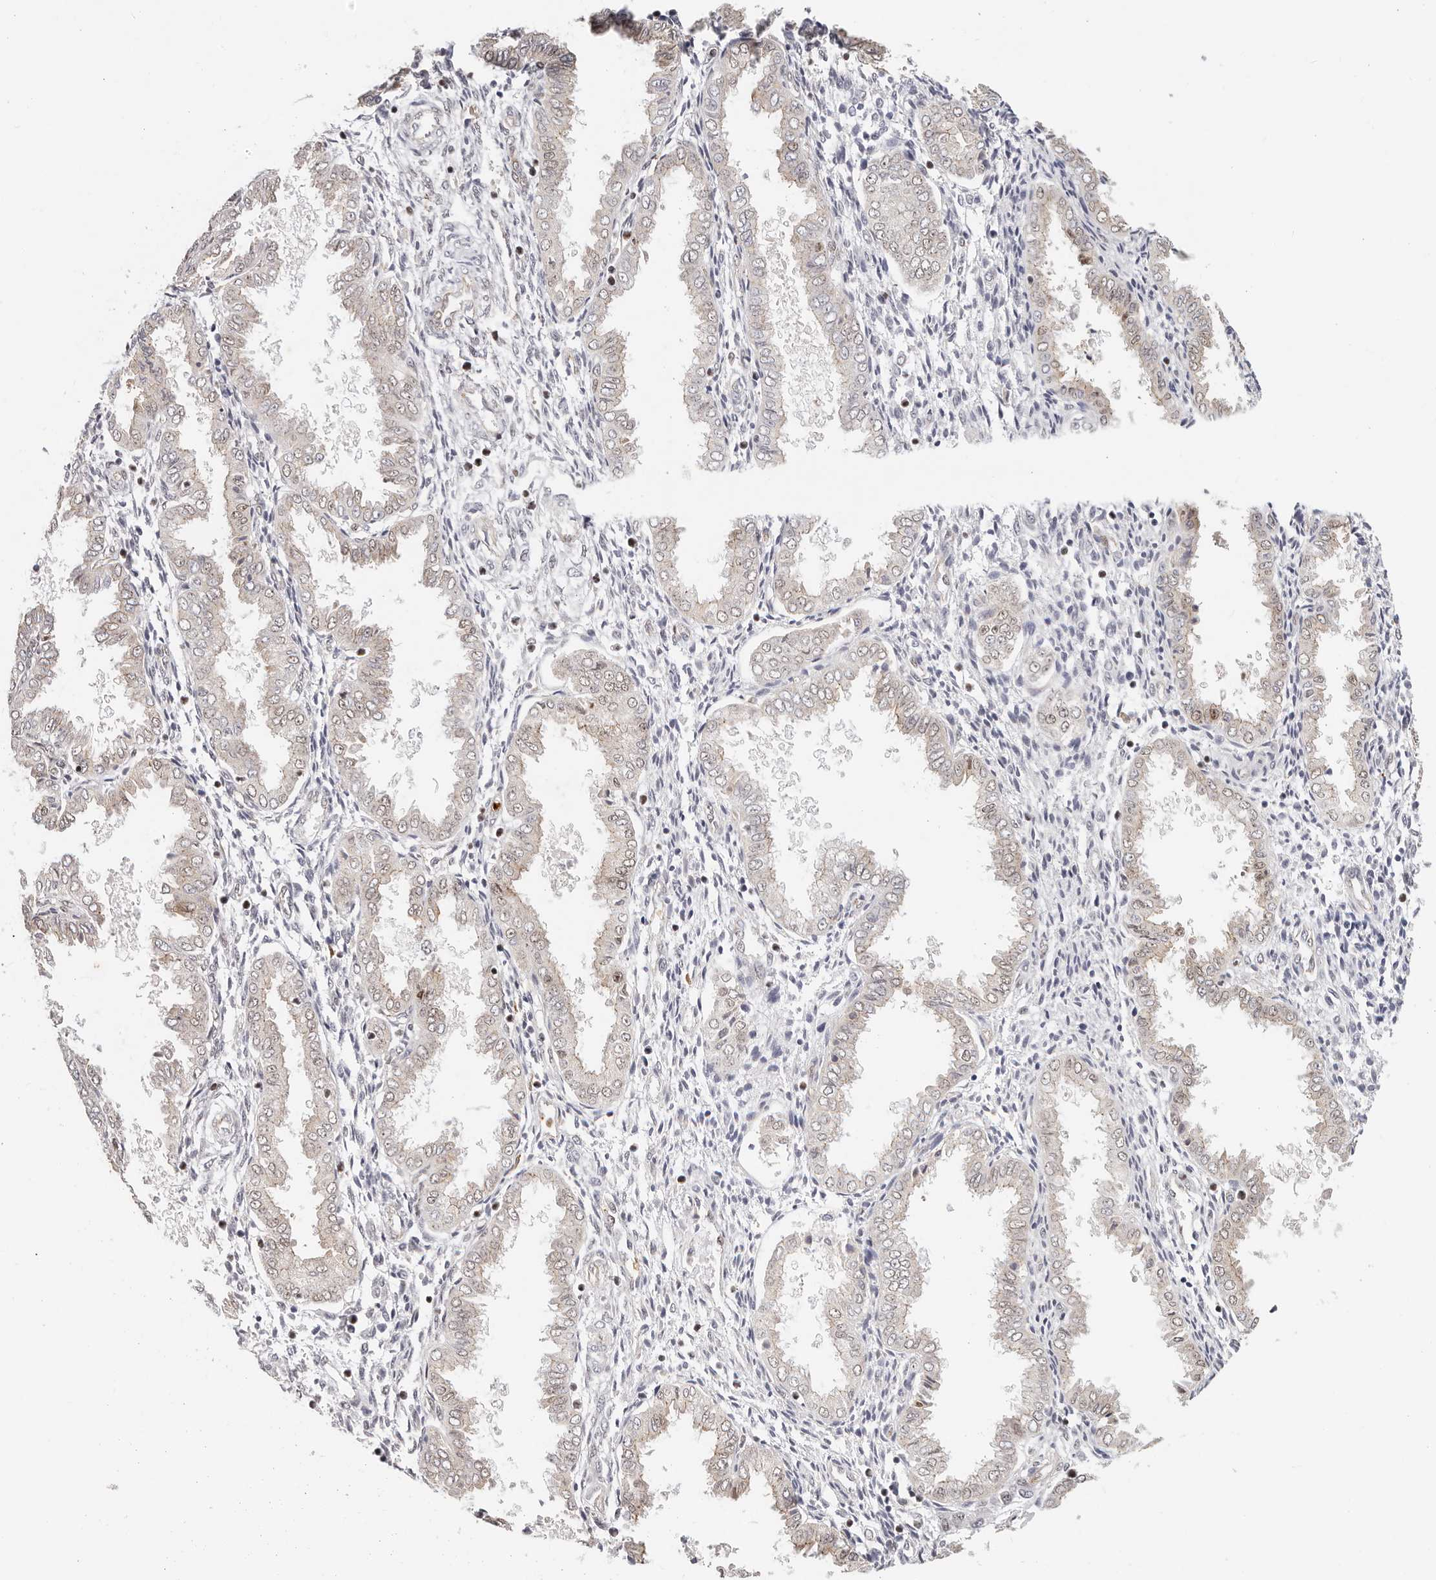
{"staining": {"intensity": "negative", "quantity": "none", "location": "none"}, "tissue": "endometrium", "cell_type": "Cells in endometrial stroma", "image_type": "normal", "snomed": [{"axis": "morphology", "description": "Normal tissue, NOS"}, {"axis": "topography", "description": "Endometrium"}], "caption": "IHC image of normal human endometrium stained for a protein (brown), which demonstrates no staining in cells in endometrial stroma. (Immunohistochemistry (ihc), brightfield microscopy, high magnification).", "gene": "AFDN", "patient": {"sex": "female", "age": 33}}